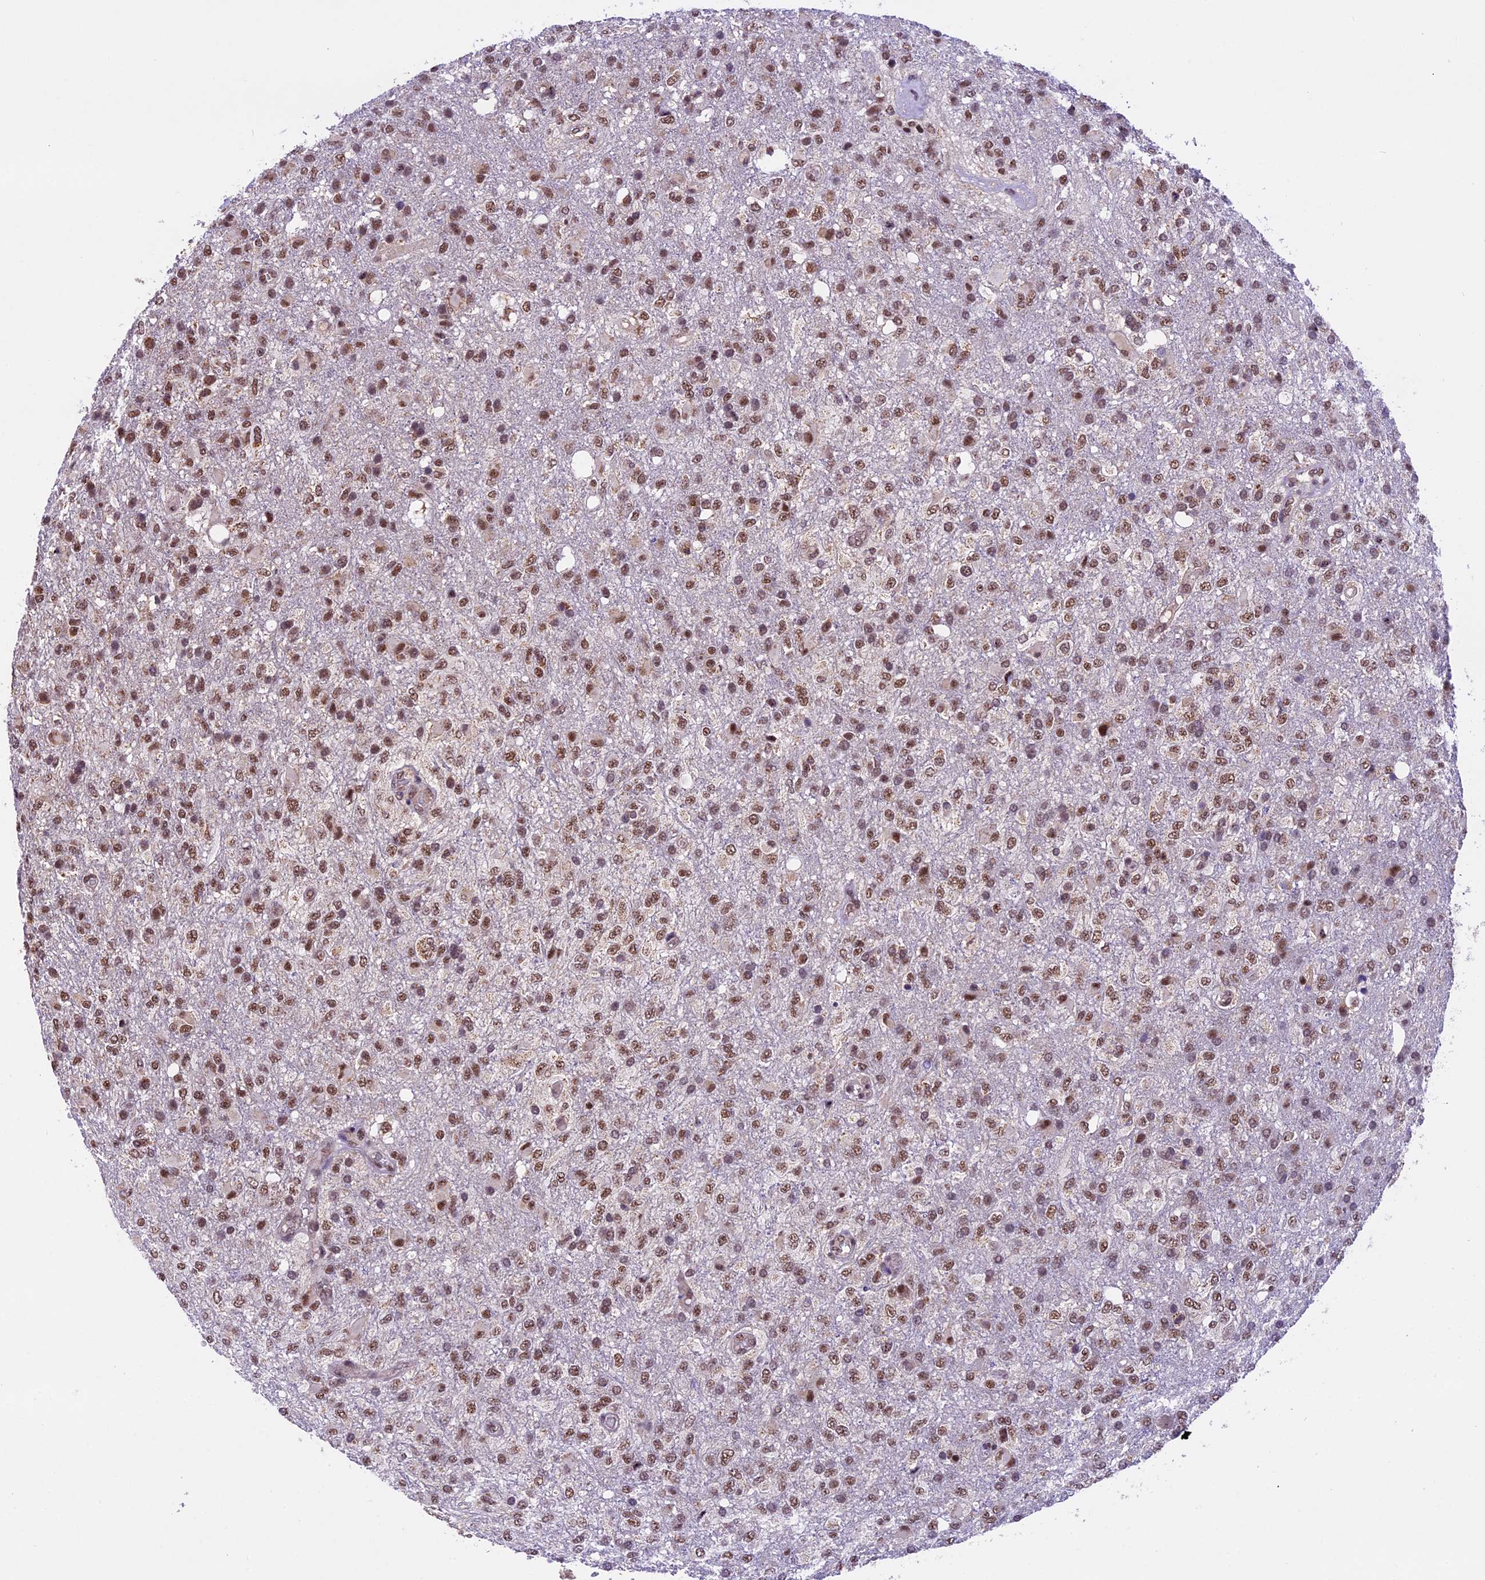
{"staining": {"intensity": "moderate", "quantity": ">75%", "location": "nuclear"}, "tissue": "glioma", "cell_type": "Tumor cells", "image_type": "cancer", "snomed": [{"axis": "morphology", "description": "Glioma, malignant, High grade"}, {"axis": "topography", "description": "Brain"}], "caption": "The immunohistochemical stain highlights moderate nuclear positivity in tumor cells of malignant glioma (high-grade) tissue. (Stains: DAB in brown, nuclei in blue, Microscopy: brightfield microscopy at high magnification).", "gene": "CARS2", "patient": {"sex": "female", "age": 74}}